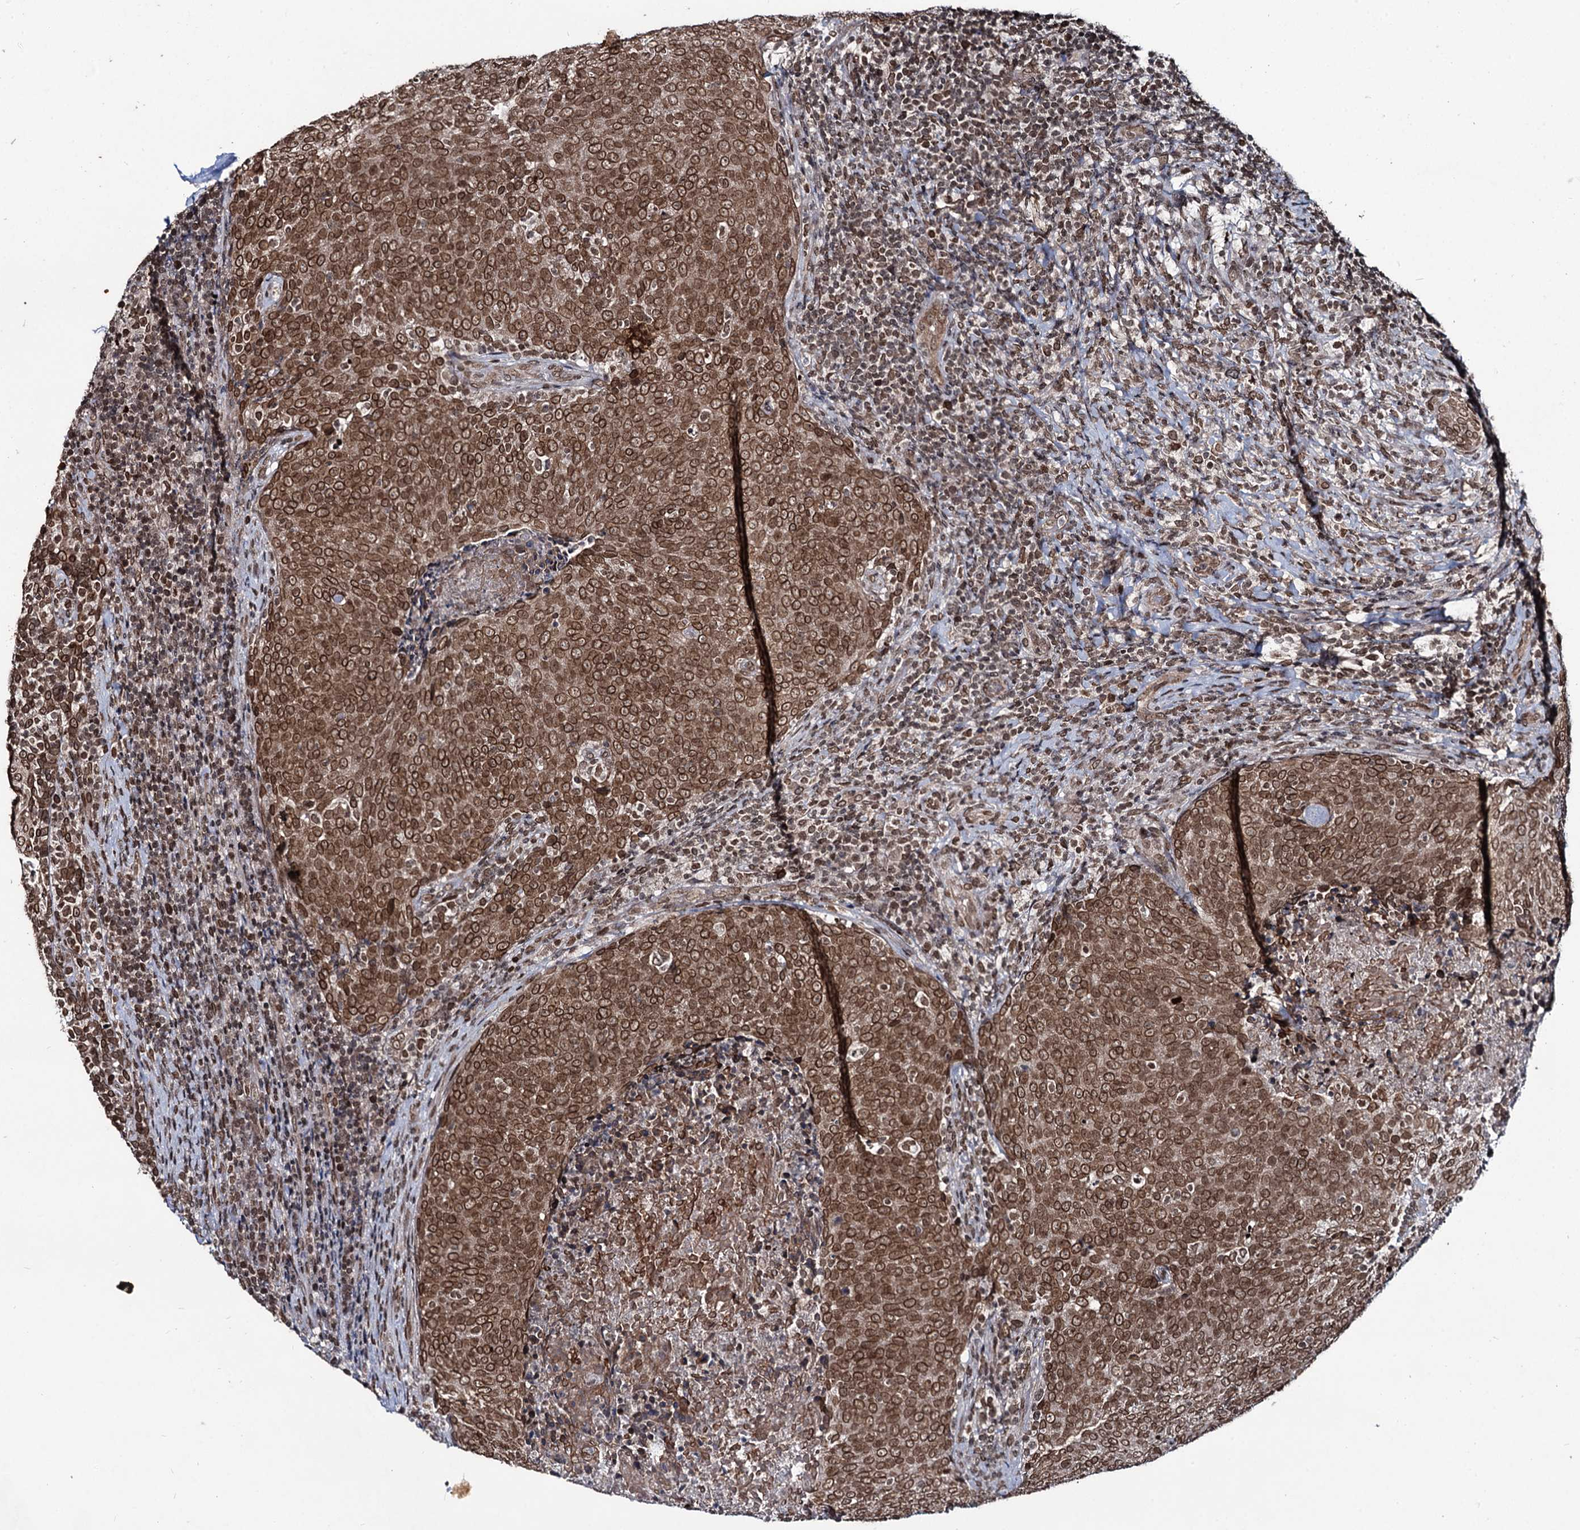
{"staining": {"intensity": "strong", "quantity": ">75%", "location": "cytoplasmic/membranous,nuclear"}, "tissue": "head and neck cancer", "cell_type": "Tumor cells", "image_type": "cancer", "snomed": [{"axis": "morphology", "description": "Squamous cell carcinoma, NOS"}, {"axis": "morphology", "description": "Squamous cell carcinoma, metastatic, NOS"}, {"axis": "topography", "description": "Lymph node"}, {"axis": "topography", "description": "Head-Neck"}], "caption": "Approximately >75% of tumor cells in human head and neck cancer show strong cytoplasmic/membranous and nuclear protein staining as visualized by brown immunohistochemical staining.", "gene": "RNF6", "patient": {"sex": "male", "age": 62}}